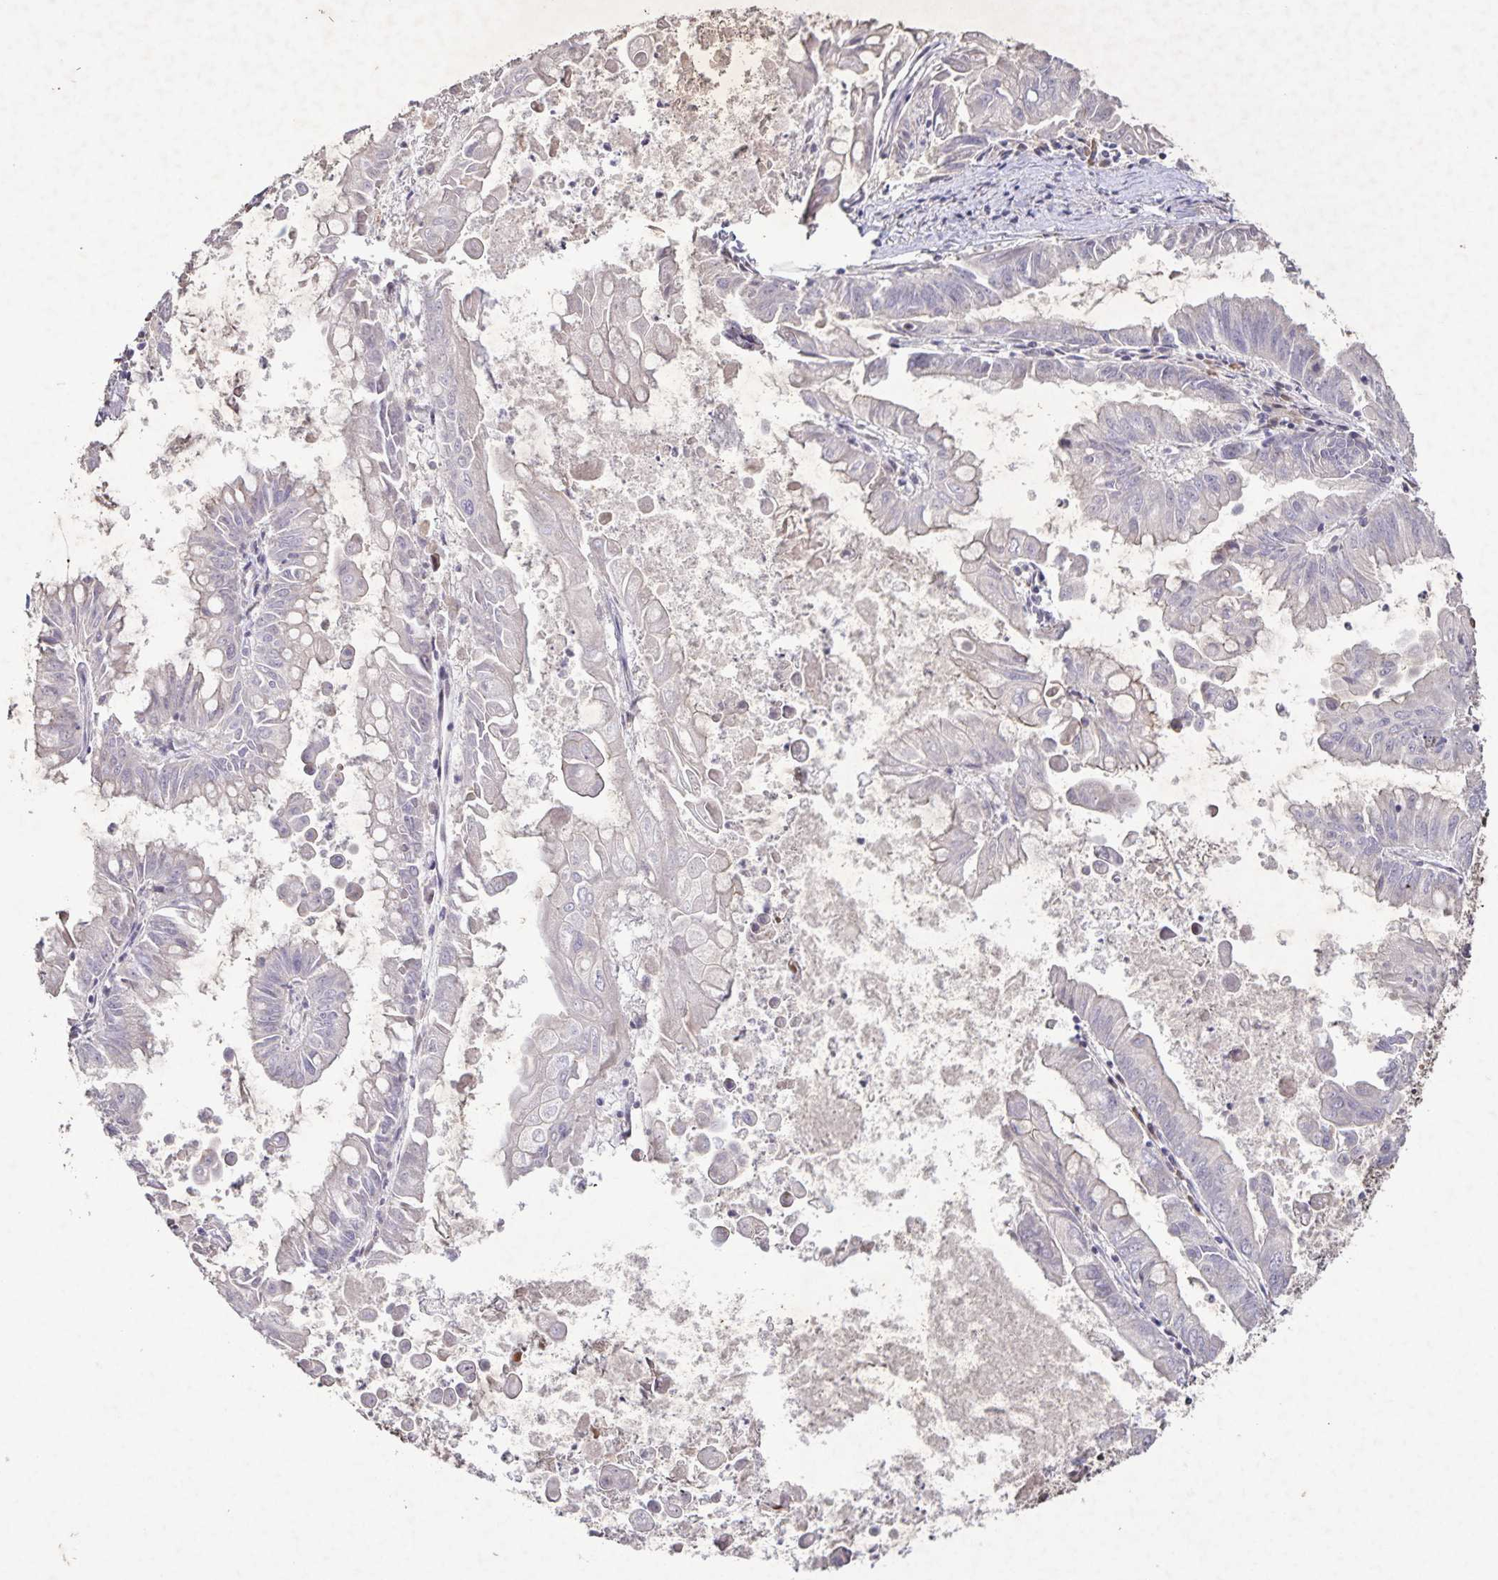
{"staining": {"intensity": "negative", "quantity": "none", "location": "none"}, "tissue": "stomach cancer", "cell_type": "Tumor cells", "image_type": "cancer", "snomed": [{"axis": "morphology", "description": "Adenocarcinoma, NOS"}, {"axis": "topography", "description": "Stomach, upper"}], "caption": "High power microscopy photomicrograph of an immunohistochemistry photomicrograph of adenocarcinoma (stomach), revealing no significant positivity in tumor cells.", "gene": "GDF2", "patient": {"sex": "male", "age": 80}}